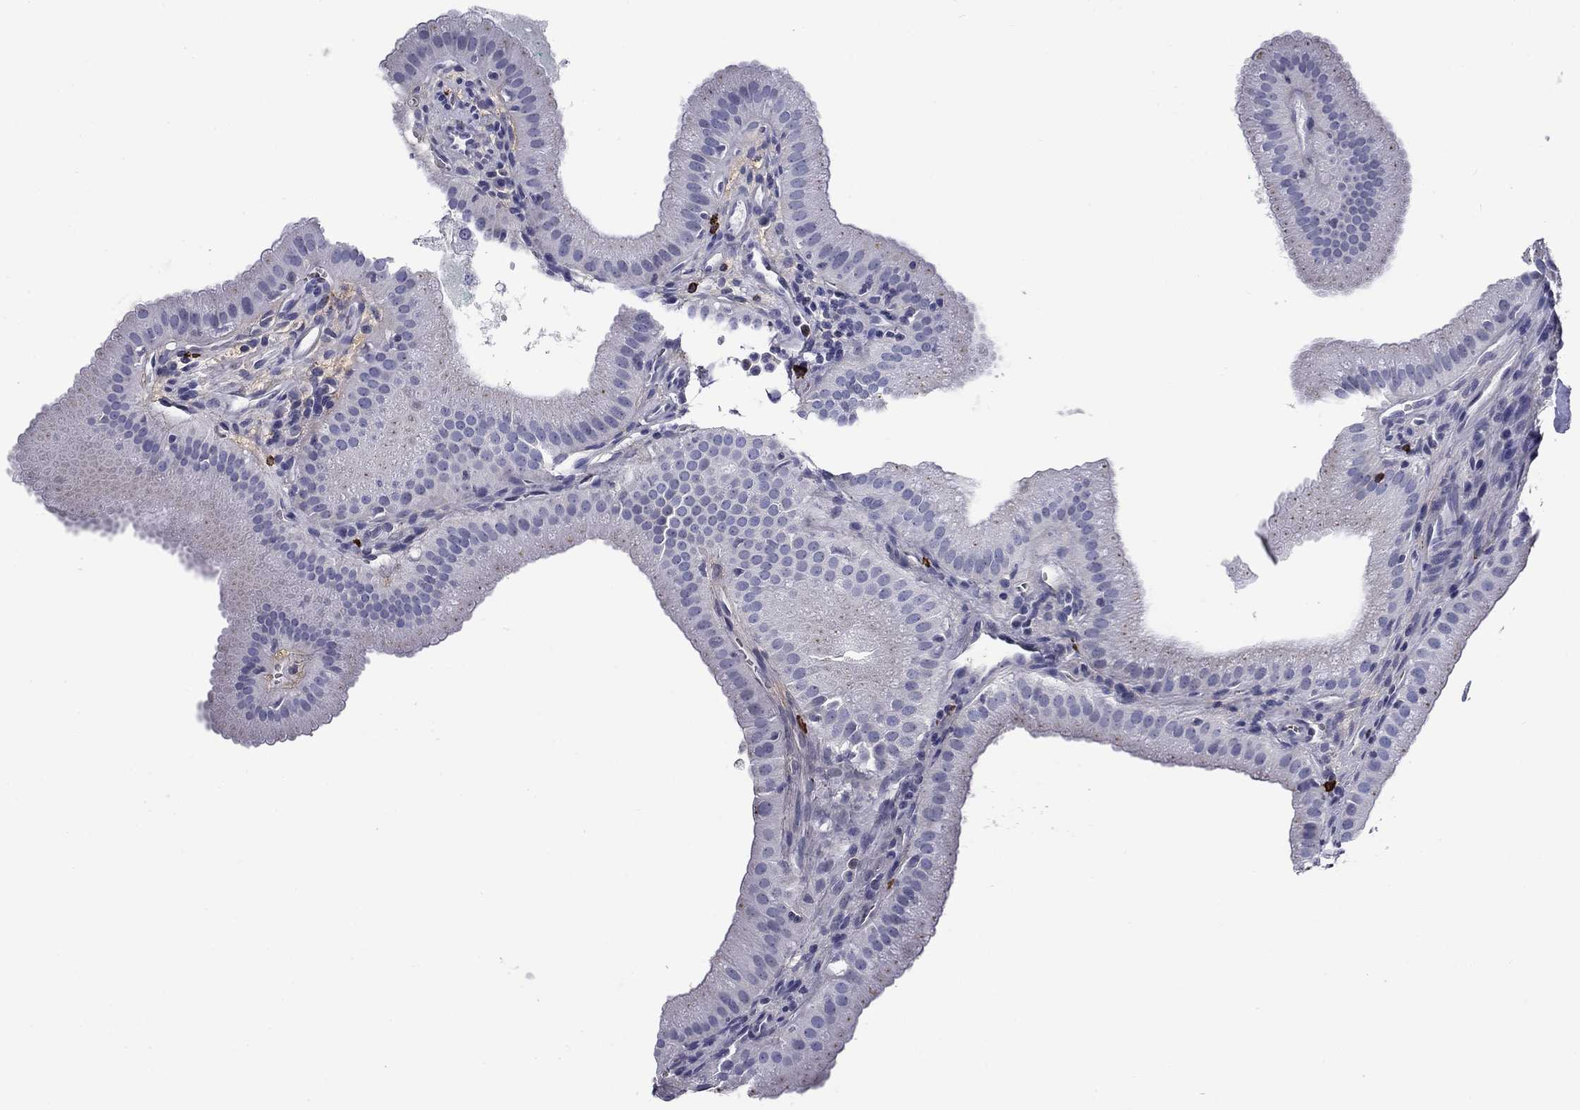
{"staining": {"intensity": "negative", "quantity": "none", "location": "none"}, "tissue": "gallbladder", "cell_type": "Glandular cells", "image_type": "normal", "snomed": [{"axis": "morphology", "description": "Normal tissue, NOS"}, {"axis": "topography", "description": "Gallbladder"}], "caption": "Immunohistochemistry (IHC) photomicrograph of normal human gallbladder stained for a protein (brown), which displays no staining in glandular cells.", "gene": "CD40LG", "patient": {"sex": "male", "age": 67}}